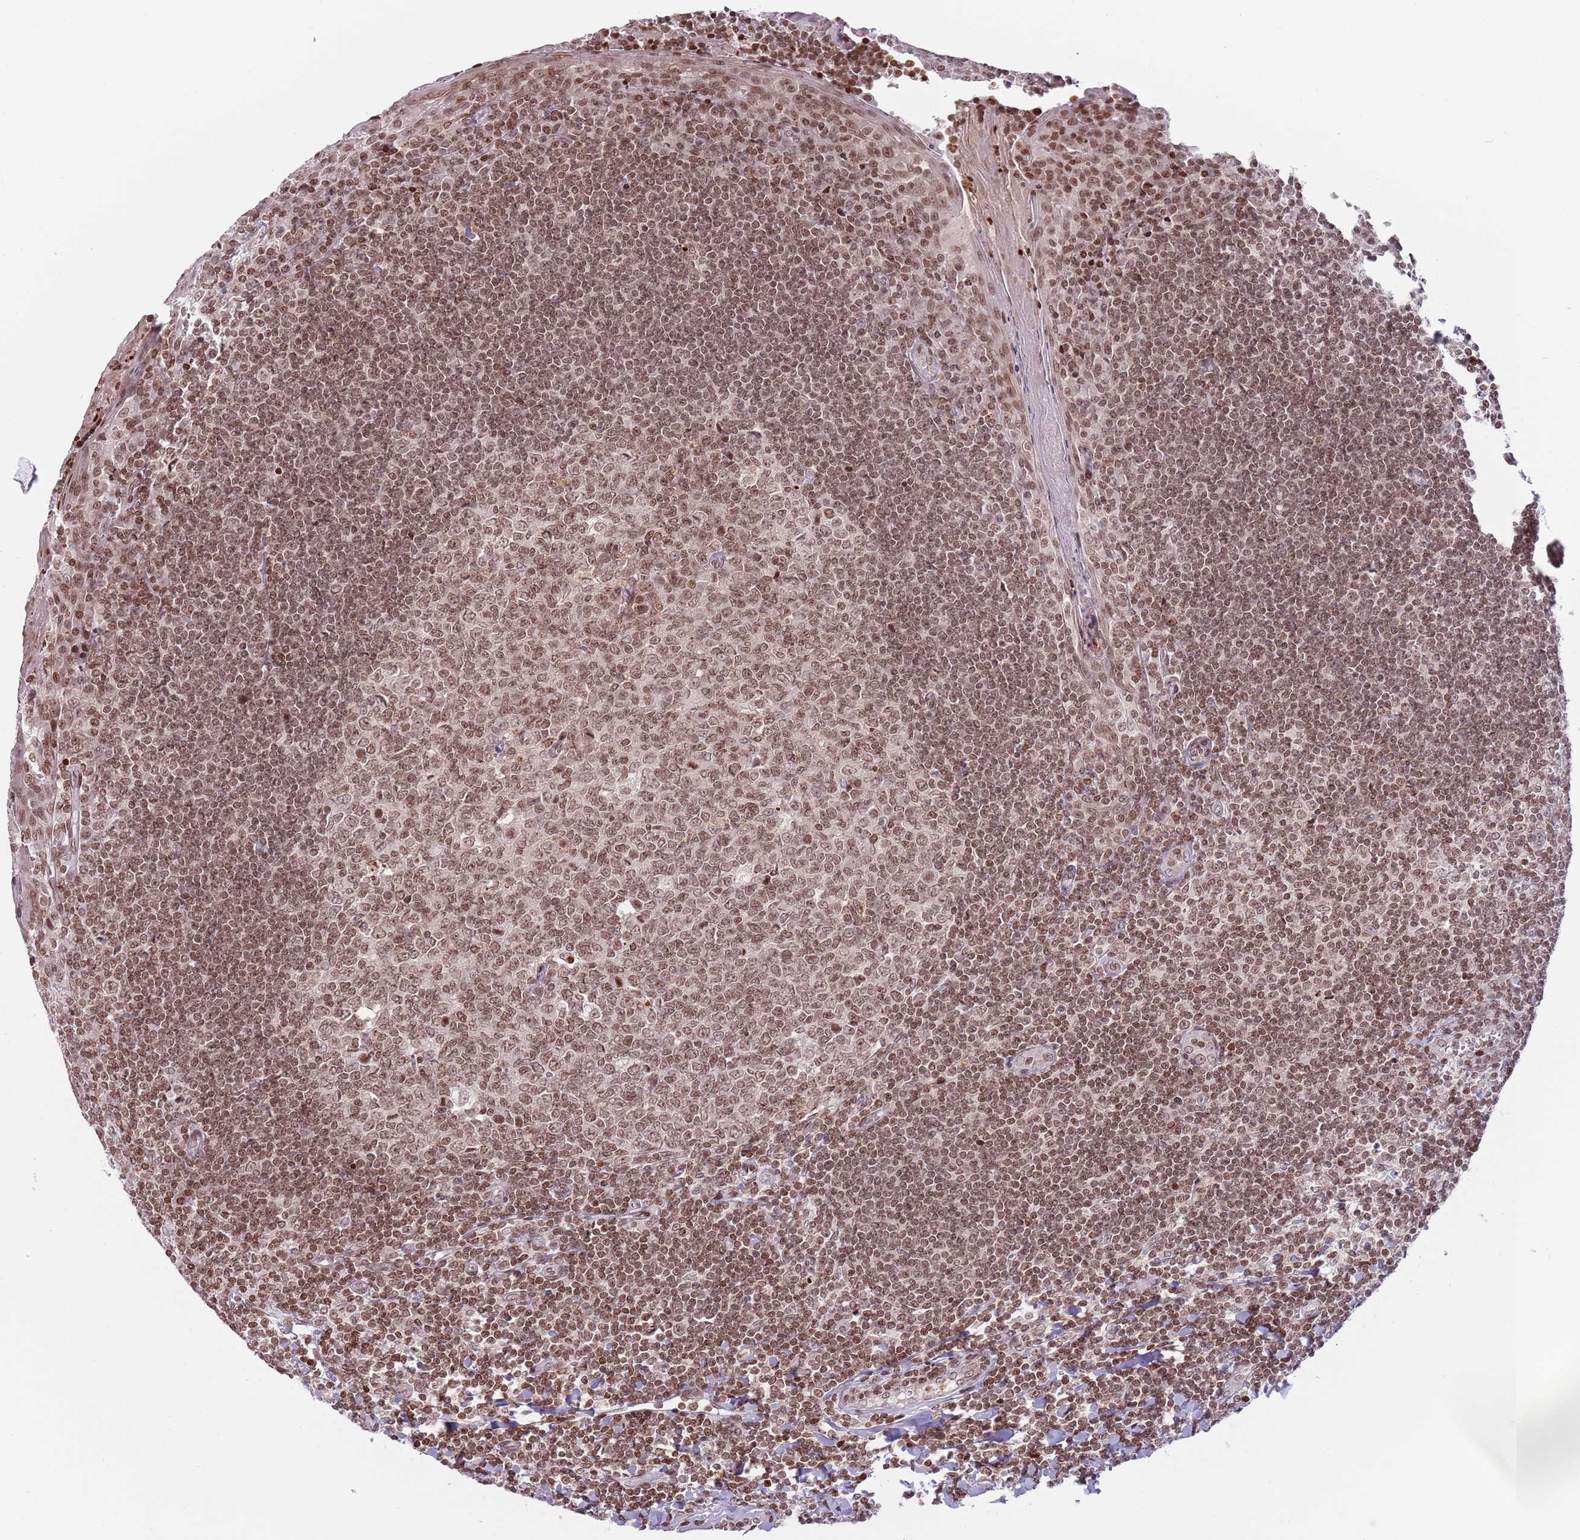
{"staining": {"intensity": "moderate", "quantity": ">75%", "location": "nuclear"}, "tissue": "tonsil", "cell_type": "Germinal center cells", "image_type": "normal", "snomed": [{"axis": "morphology", "description": "Normal tissue, NOS"}, {"axis": "topography", "description": "Tonsil"}], "caption": "This is a micrograph of IHC staining of normal tonsil, which shows moderate expression in the nuclear of germinal center cells.", "gene": "SH3RF3", "patient": {"sex": "male", "age": 27}}